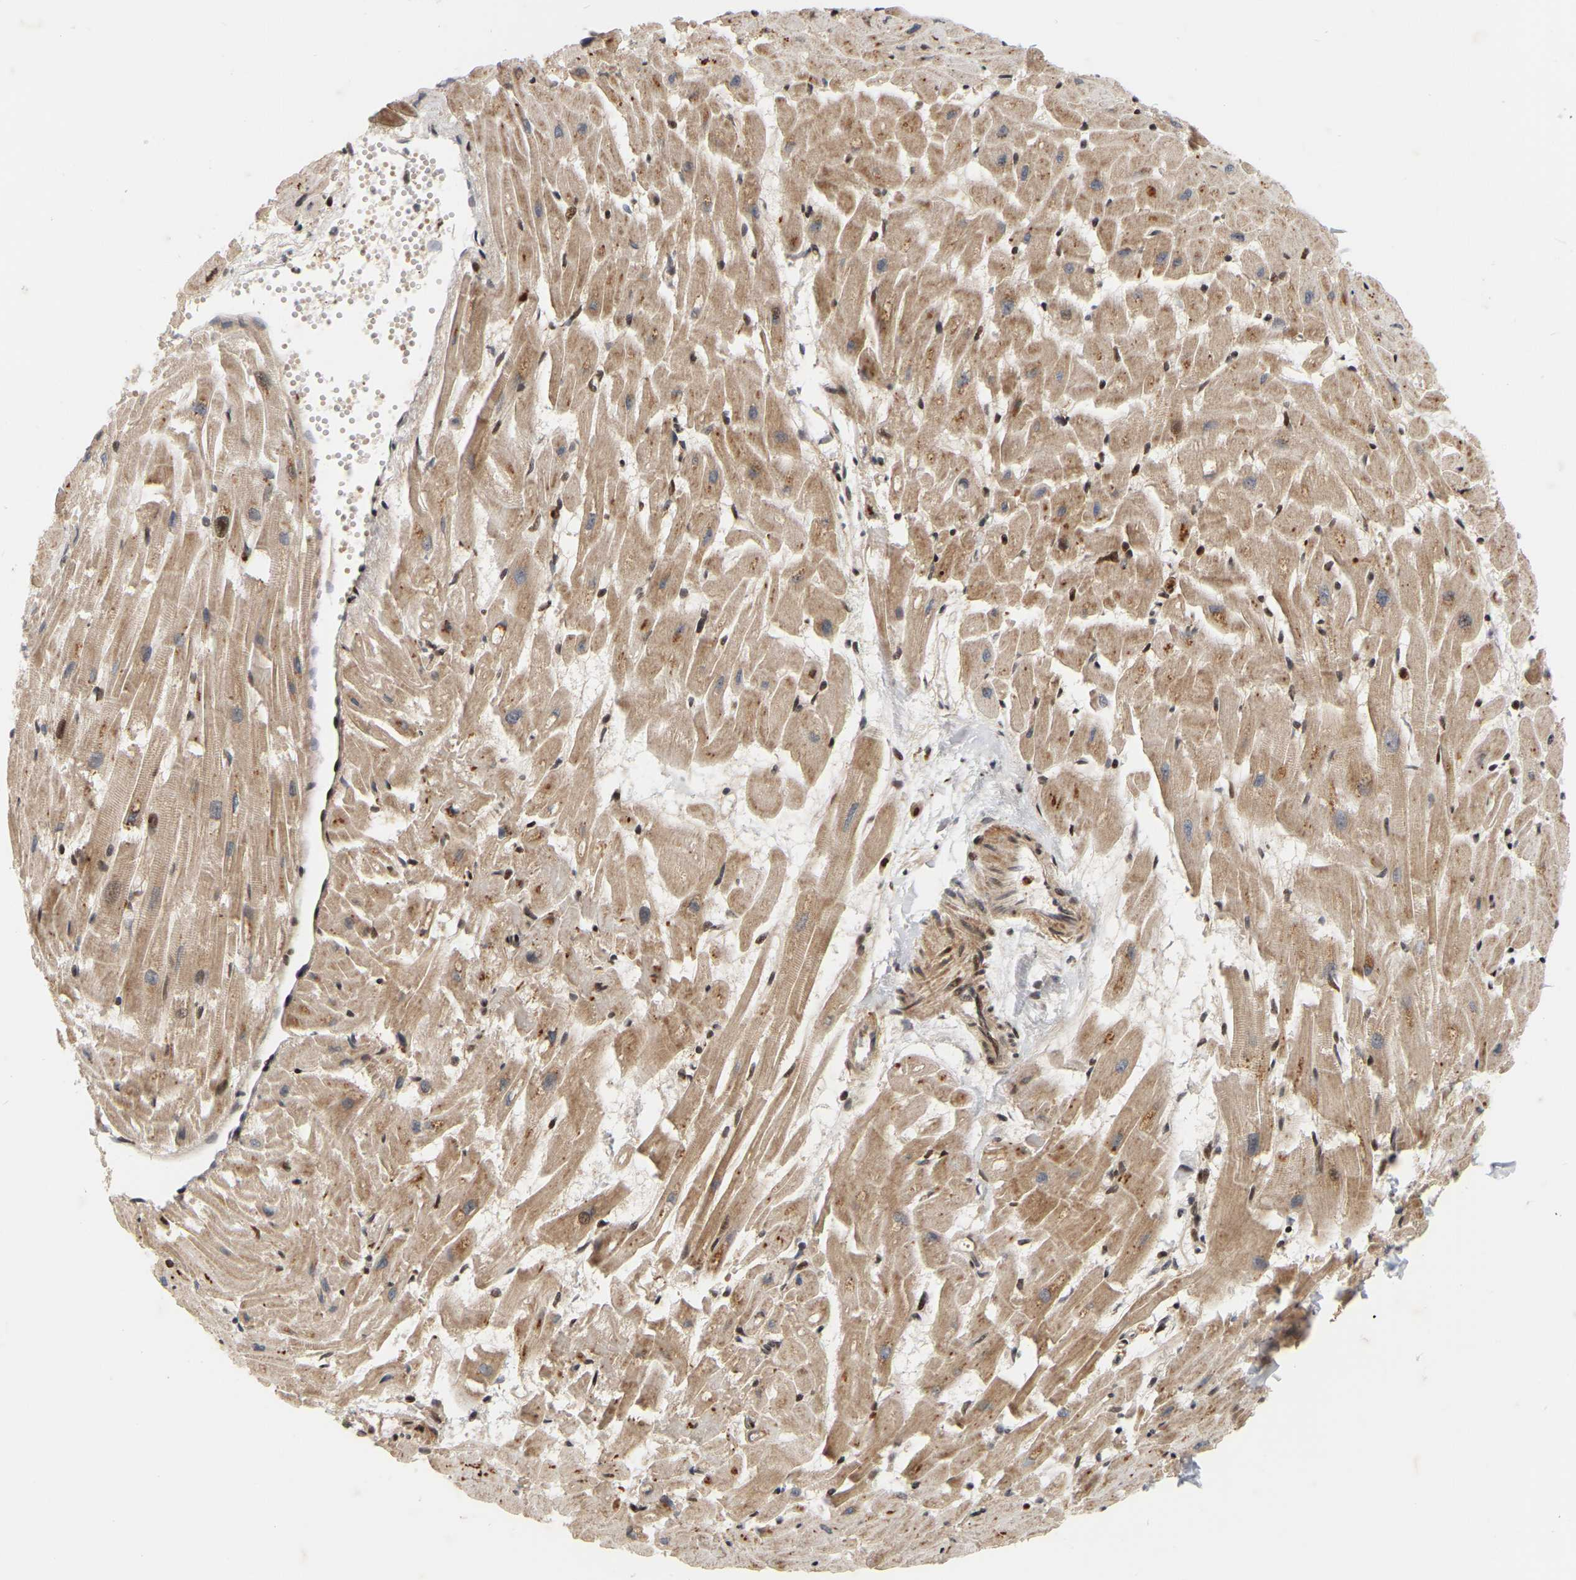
{"staining": {"intensity": "moderate", "quantity": ">75%", "location": "cytoplasmic/membranous"}, "tissue": "heart muscle", "cell_type": "Cardiomyocytes", "image_type": "normal", "snomed": [{"axis": "morphology", "description": "Normal tissue, NOS"}, {"axis": "topography", "description": "Heart"}], "caption": "Heart muscle stained with a brown dye shows moderate cytoplasmic/membranous positive staining in approximately >75% of cardiomyocytes.", "gene": "NFE2L2", "patient": {"sex": "female", "age": 19}}